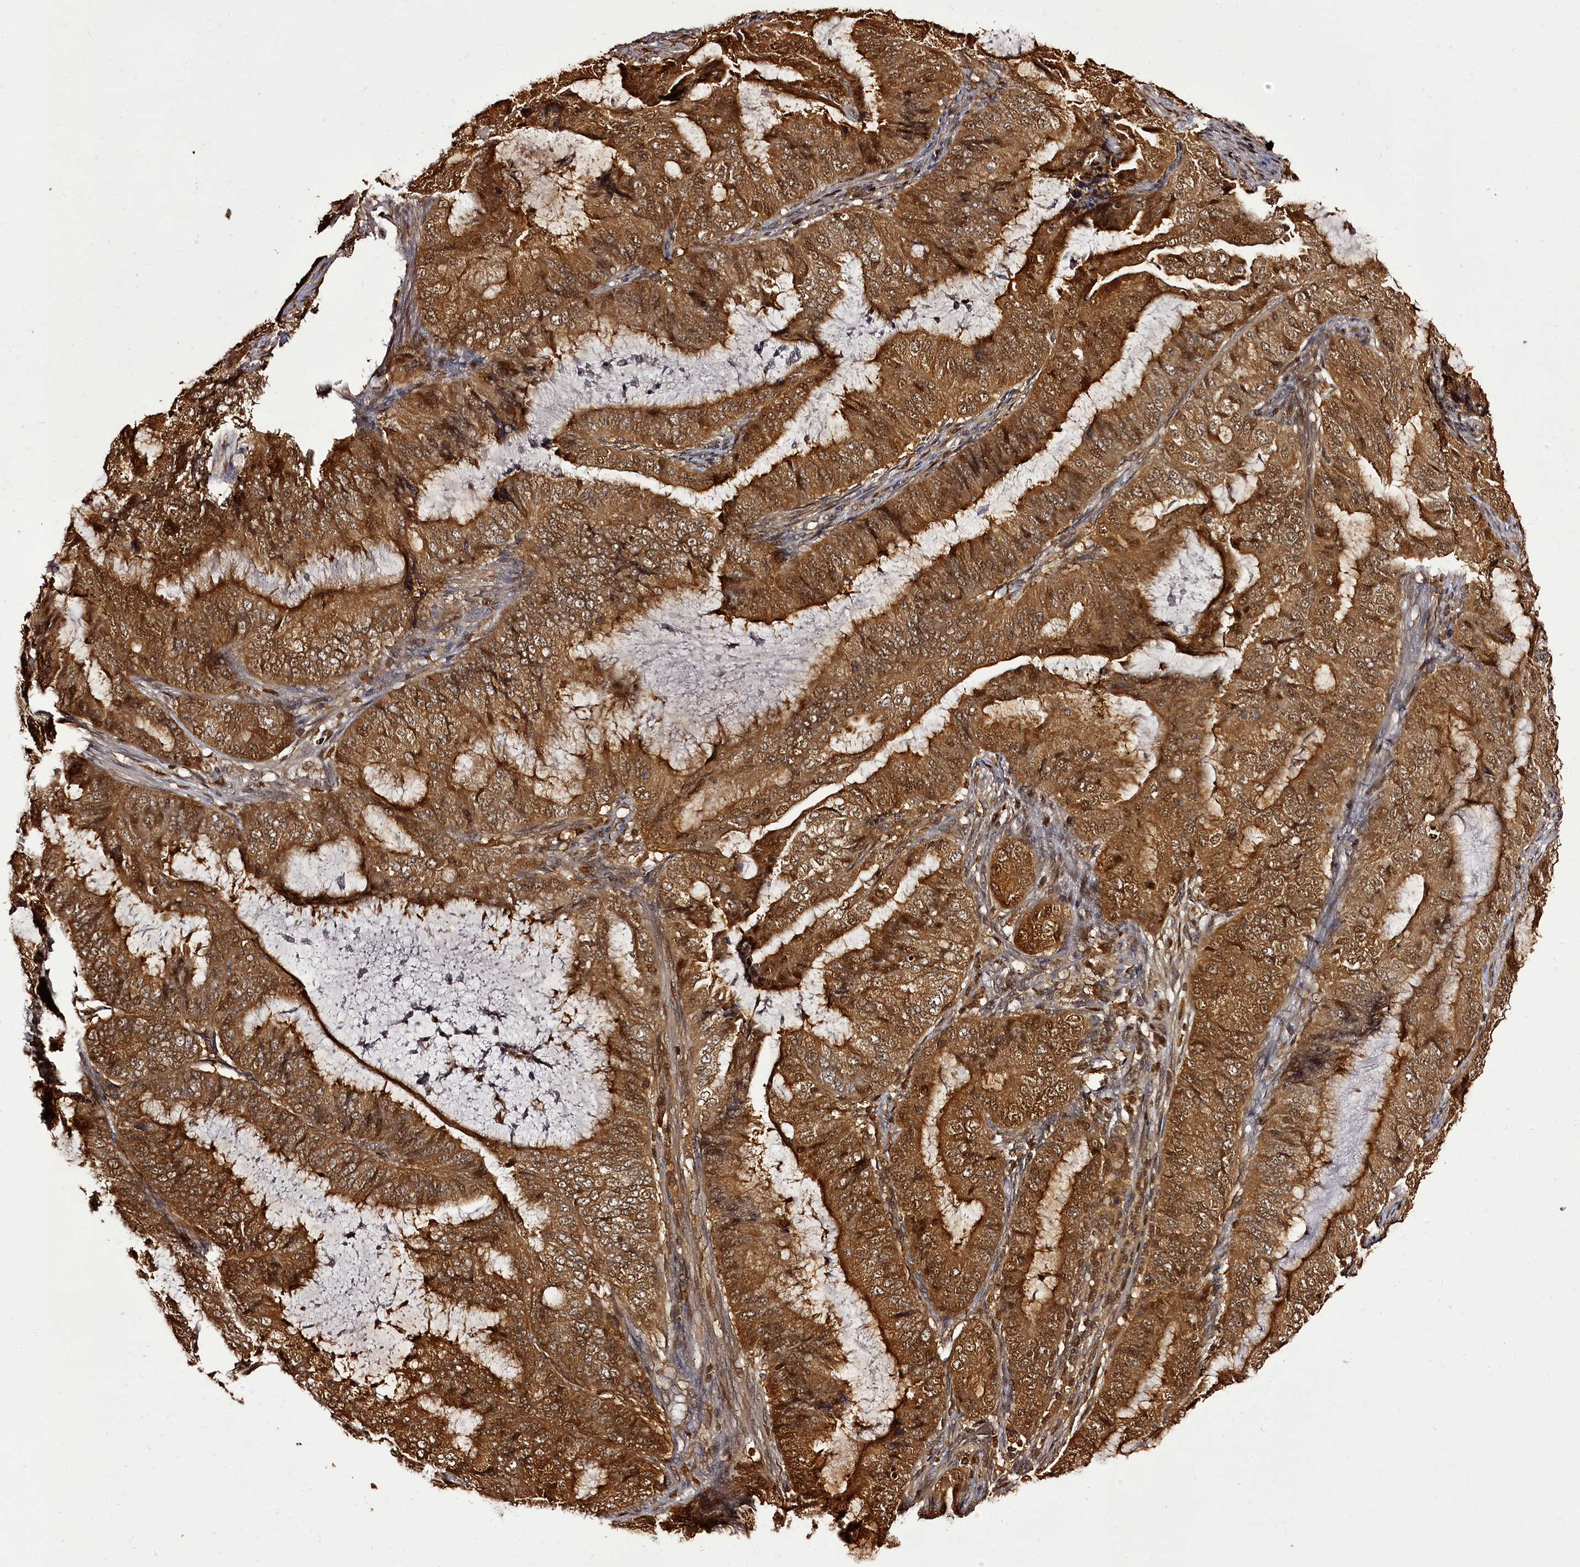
{"staining": {"intensity": "strong", "quantity": ">75%", "location": "cytoplasmic/membranous,nuclear"}, "tissue": "endometrial cancer", "cell_type": "Tumor cells", "image_type": "cancer", "snomed": [{"axis": "morphology", "description": "Adenocarcinoma, NOS"}, {"axis": "topography", "description": "Endometrium"}], "caption": "Protein staining of endometrial cancer tissue reveals strong cytoplasmic/membranous and nuclear positivity in about >75% of tumor cells.", "gene": "NPRL2", "patient": {"sex": "female", "age": 51}}